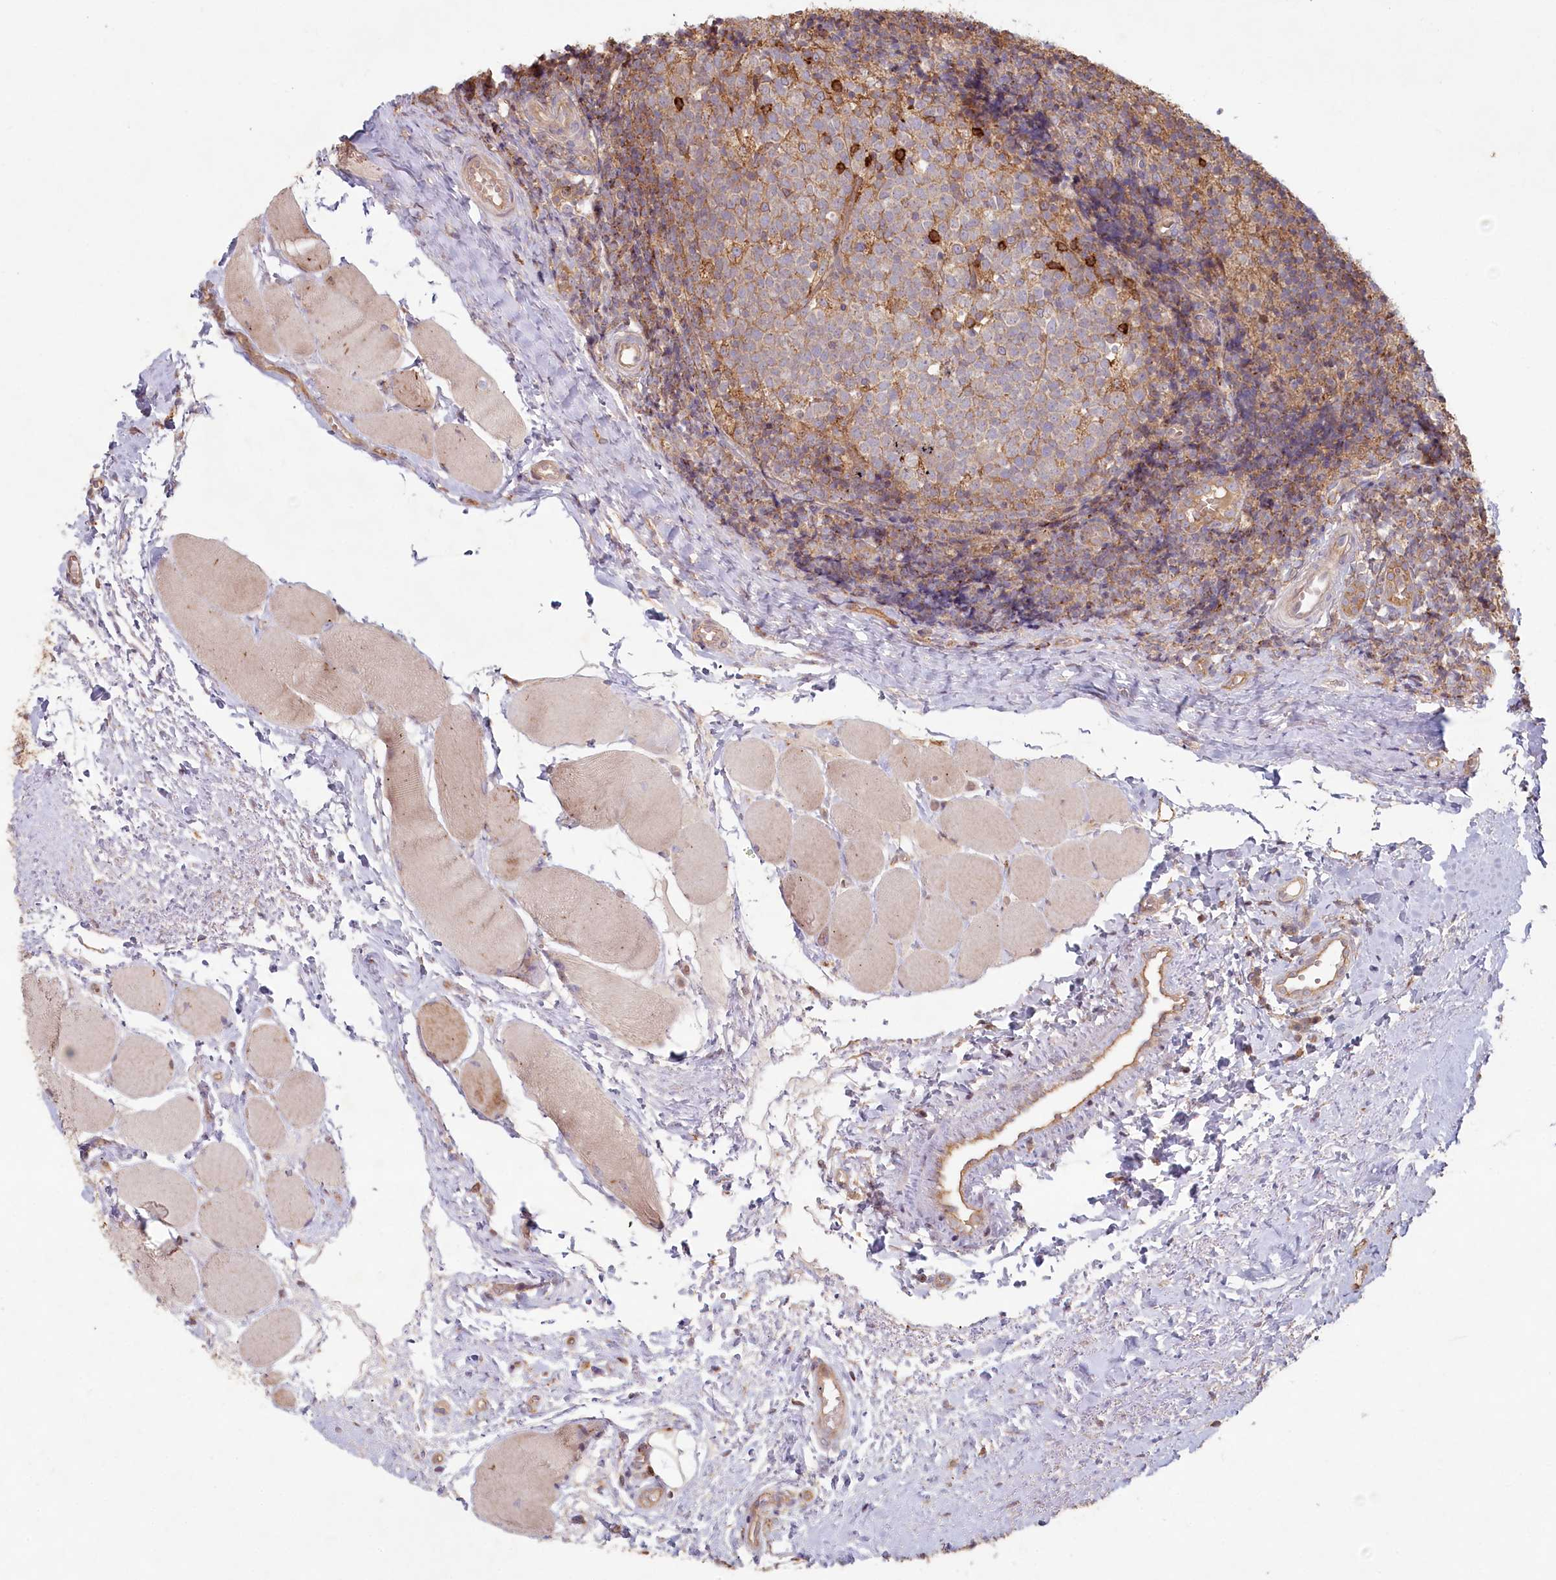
{"staining": {"intensity": "weak", "quantity": "<25%", "location": "cytoplasmic/membranous"}, "tissue": "tonsil", "cell_type": "Germinal center cells", "image_type": "normal", "snomed": [{"axis": "morphology", "description": "Normal tissue, NOS"}, {"axis": "topography", "description": "Tonsil"}], "caption": "The histopathology image shows no staining of germinal center cells in unremarkable tonsil. Nuclei are stained in blue.", "gene": "HAL", "patient": {"sex": "female", "age": 19}}